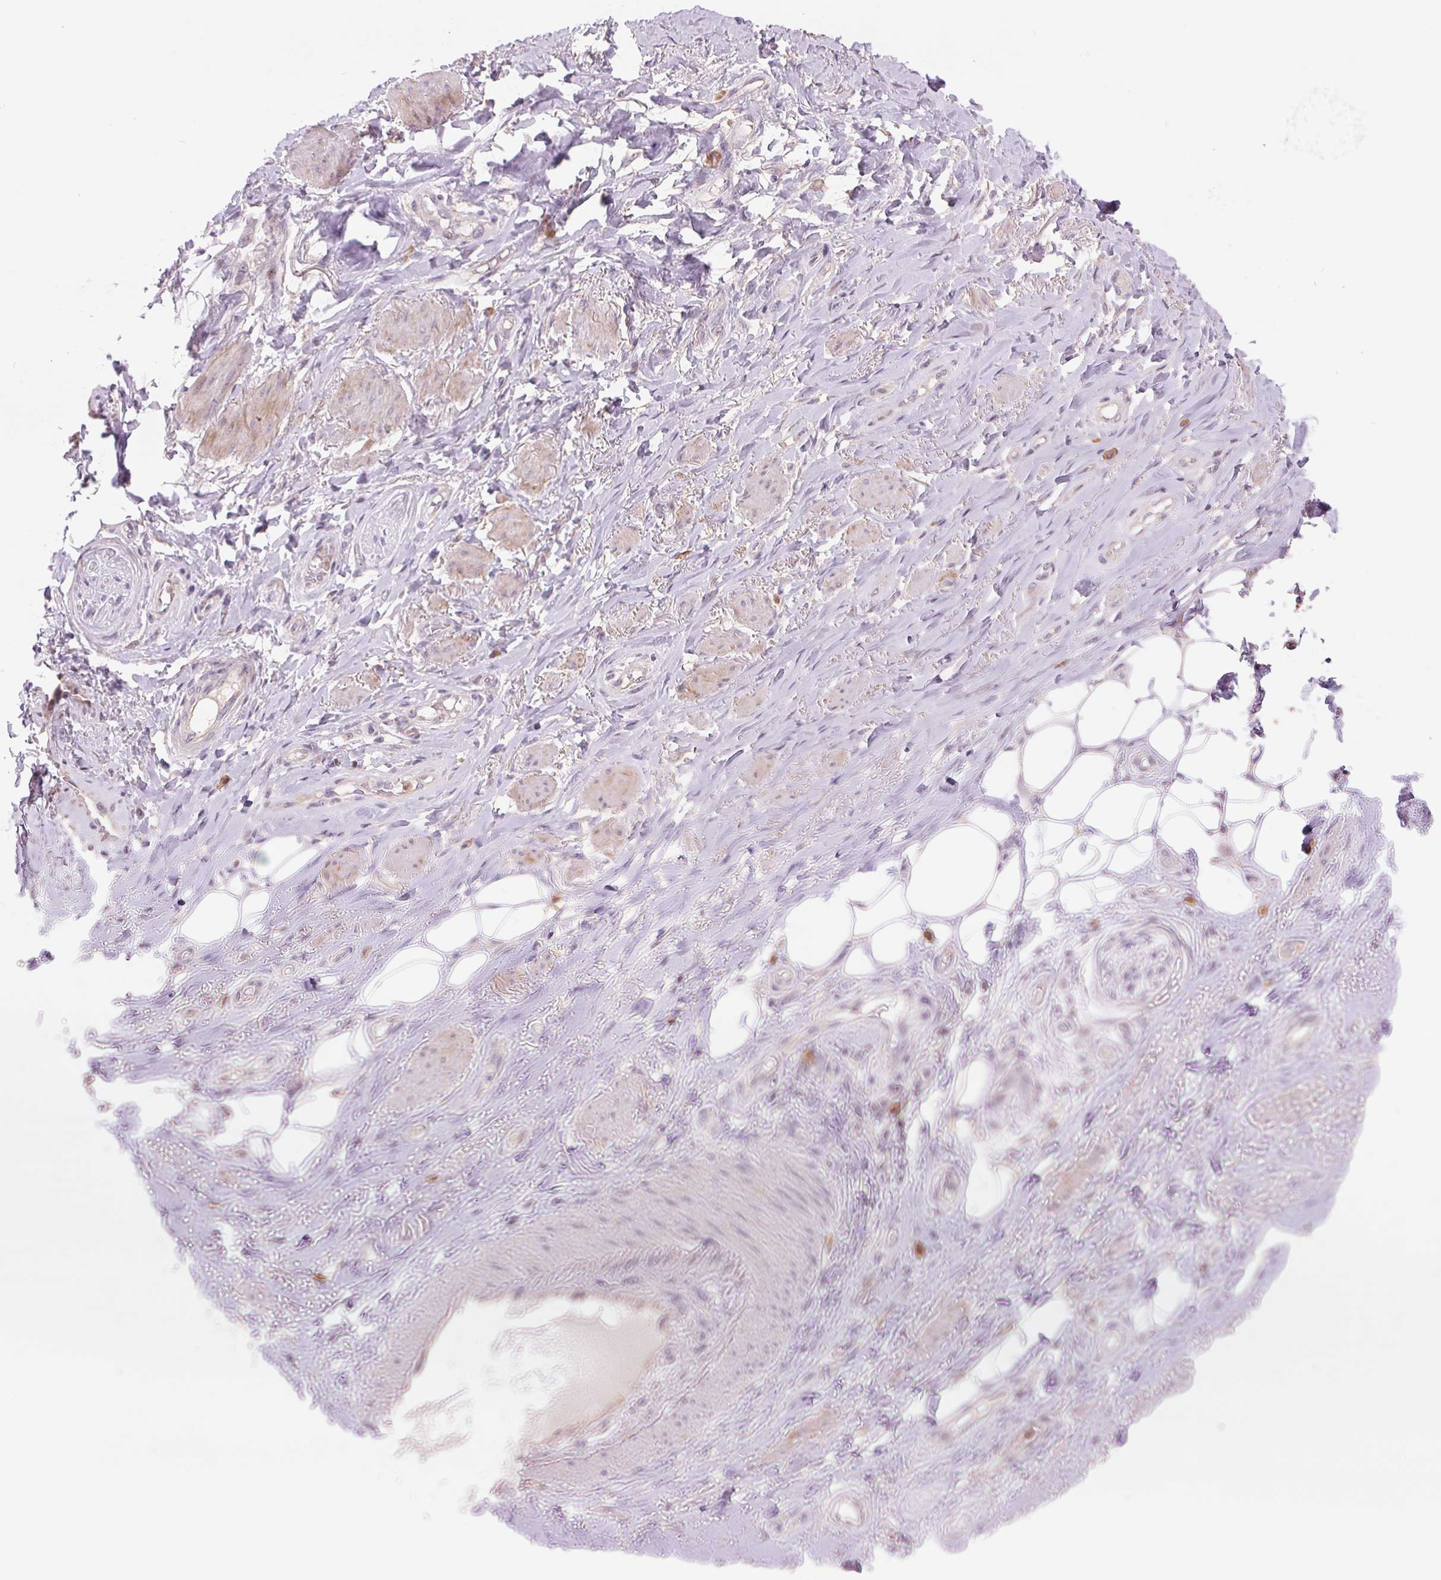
{"staining": {"intensity": "moderate", "quantity": "<25%", "location": "cytoplasmic/membranous"}, "tissue": "adipose tissue", "cell_type": "Adipocytes", "image_type": "normal", "snomed": [{"axis": "morphology", "description": "Normal tissue, NOS"}, {"axis": "topography", "description": "Anal"}, {"axis": "topography", "description": "Peripheral nerve tissue"}], "caption": "An image of adipose tissue stained for a protein demonstrates moderate cytoplasmic/membranous brown staining in adipocytes. The staining is performed using DAB (3,3'-diaminobenzidine) brown chromogen to label protein expression. The nuclei are counter-stained blue using hematoxylin.", "gene": "RANBP3L", "patient": {"sex": "male", "age": 53}}